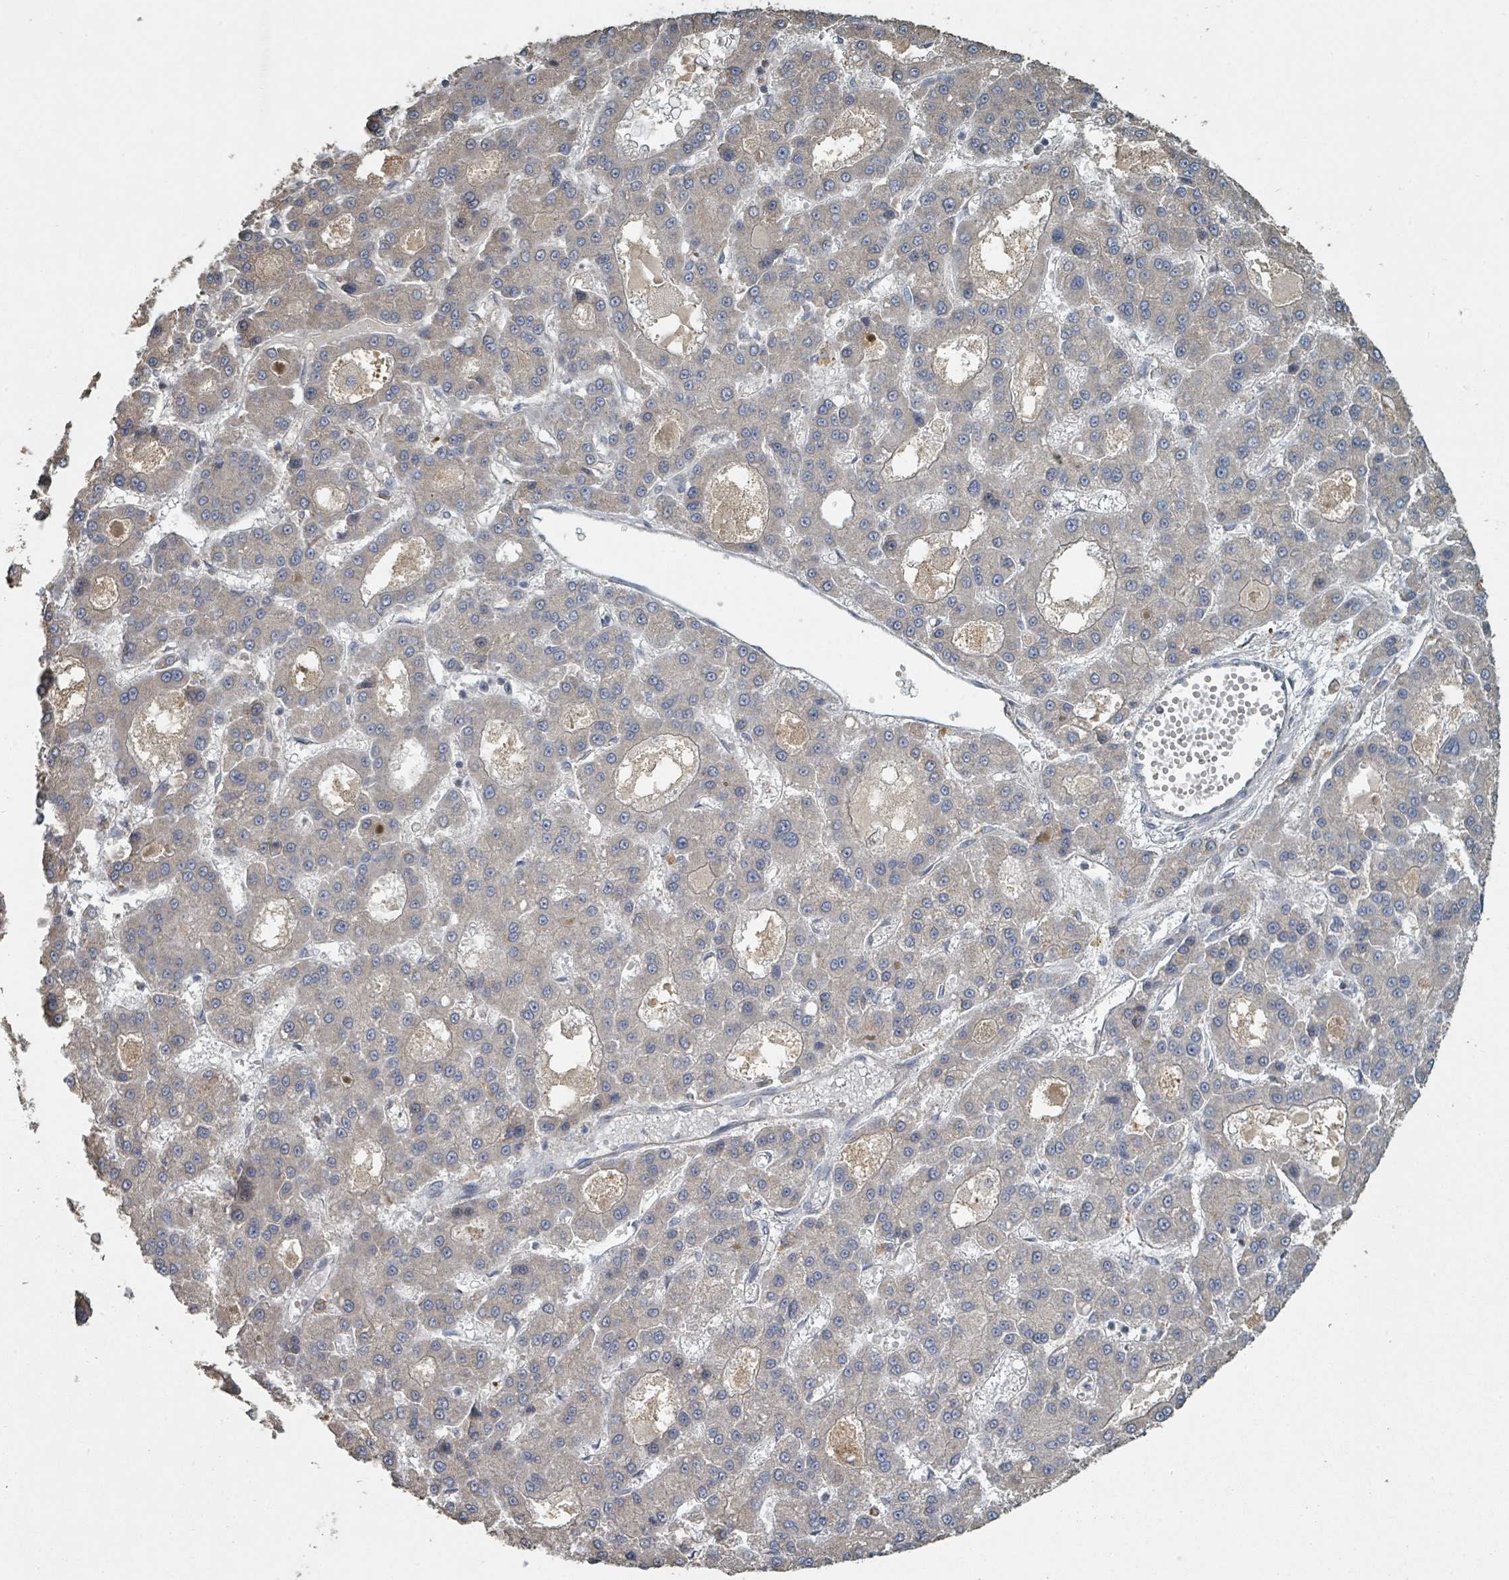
{"staining": {"intensity": "negative", "quantity": "none", "location": "none"}, "tissue": "liver cancer", "cell_type": "Tumor cells", "image_type": "cancer", "snomed": [{"axis": "morphology", "description": "Carcinoma, Hepatocellular, NOS"}, {"axis": "topography", "description": "Liver"}], "caption": "Tumor cells are negative for protein expression in human liver hepatocellular carcinoma.", "gene": "WDFY1", "patient": {"sex": "male", "age": 70}}